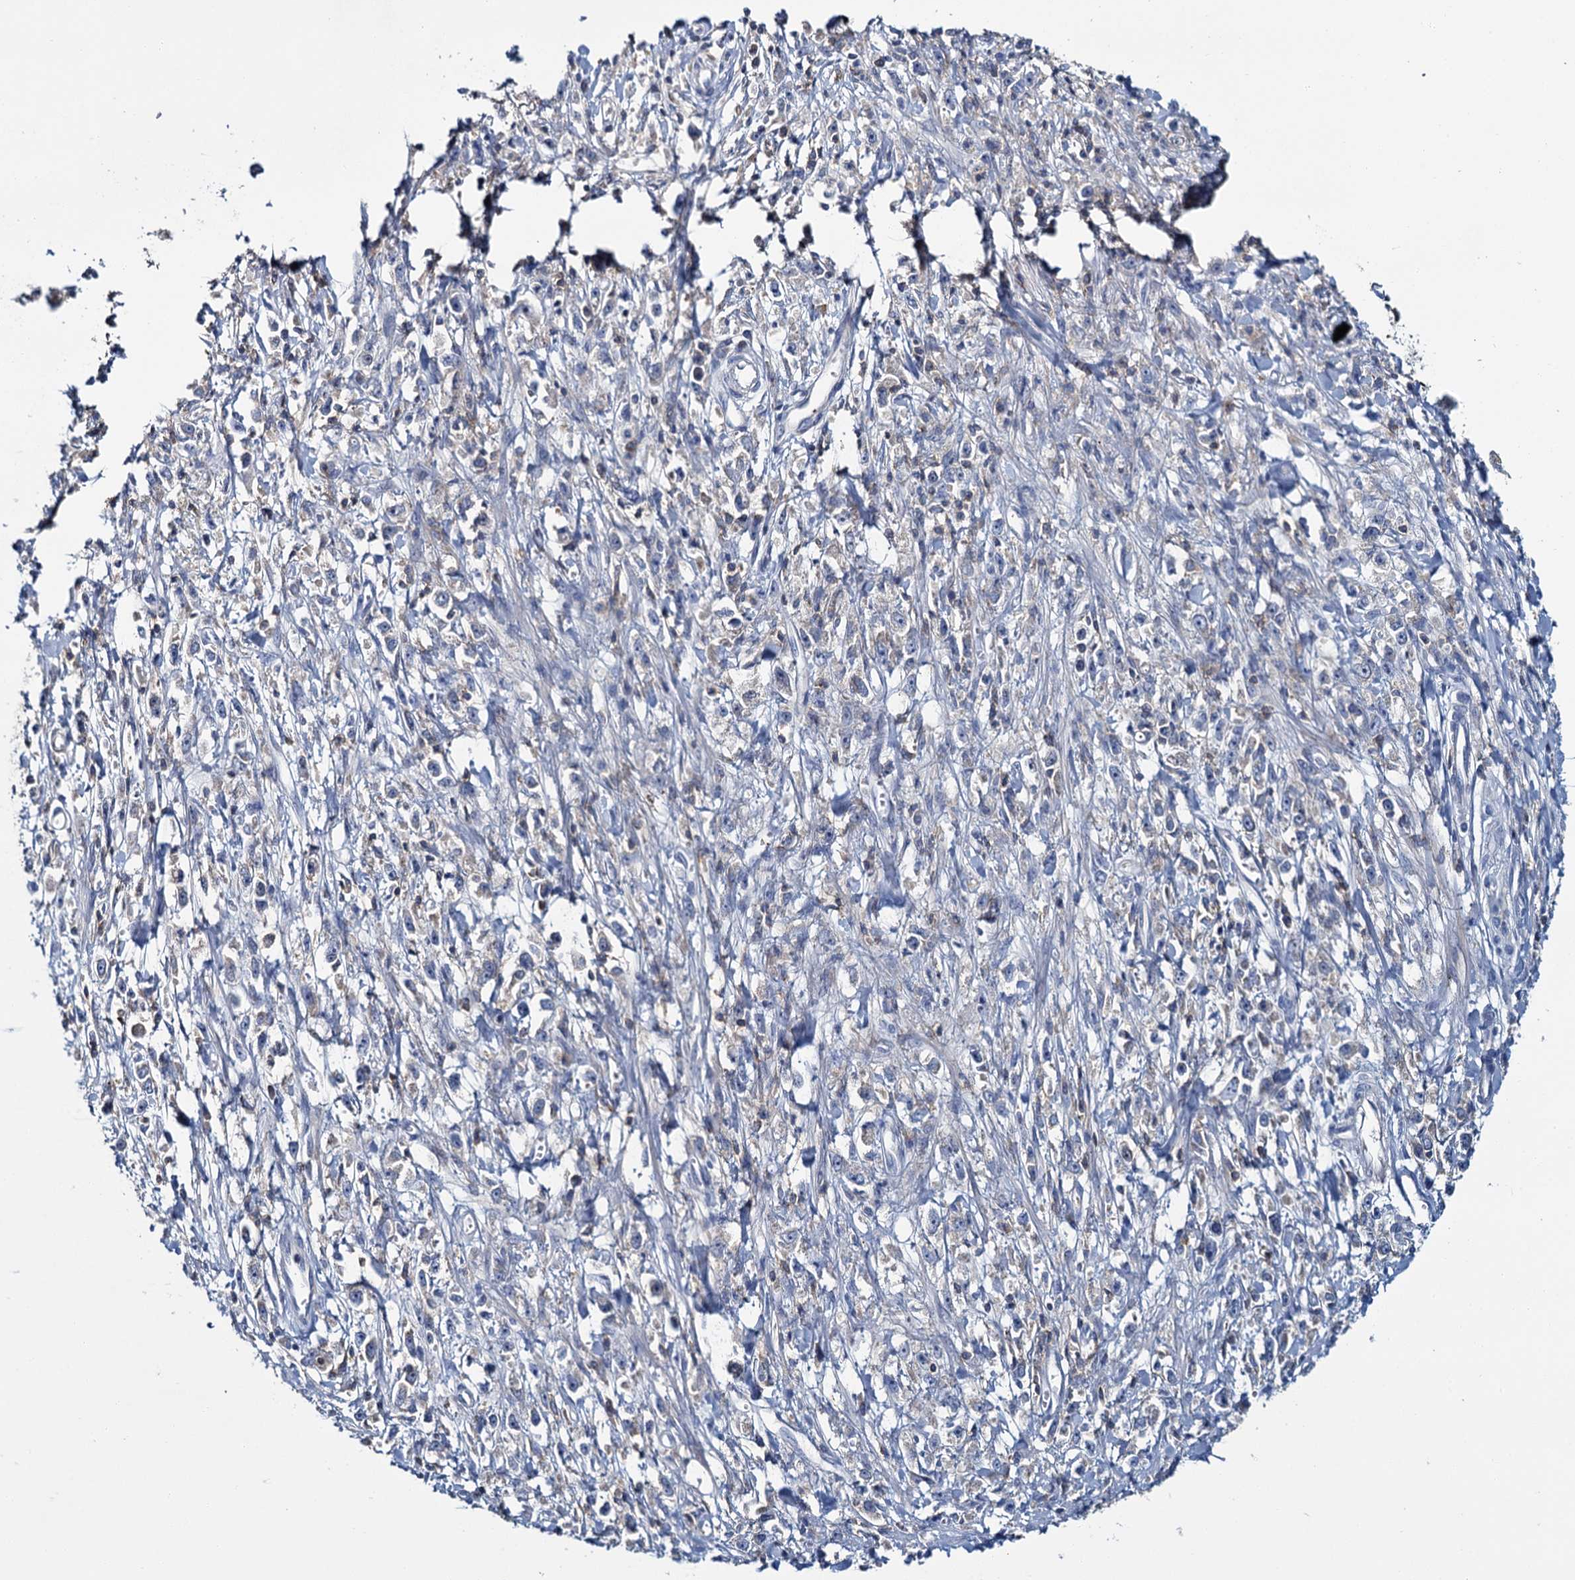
{"staining": {"intensity": "negative", "quantity": "none", "location": "none"}, "tissue": "stomach cancer", "cell_type": "Tumor cells", "image_type": "cancer", "snomed": [{"axis": "morphology", "description": "Adenocarcinoma, NOS"}, {"axis": "topography", "description": "Stomach"}], "caption": "Stomach adenocarcinoma was stained to show a protein in brown. There is no significant staining in tumor cells.", "gene": "FGFR2", "patient": {"sex": "female", "age": 59}}